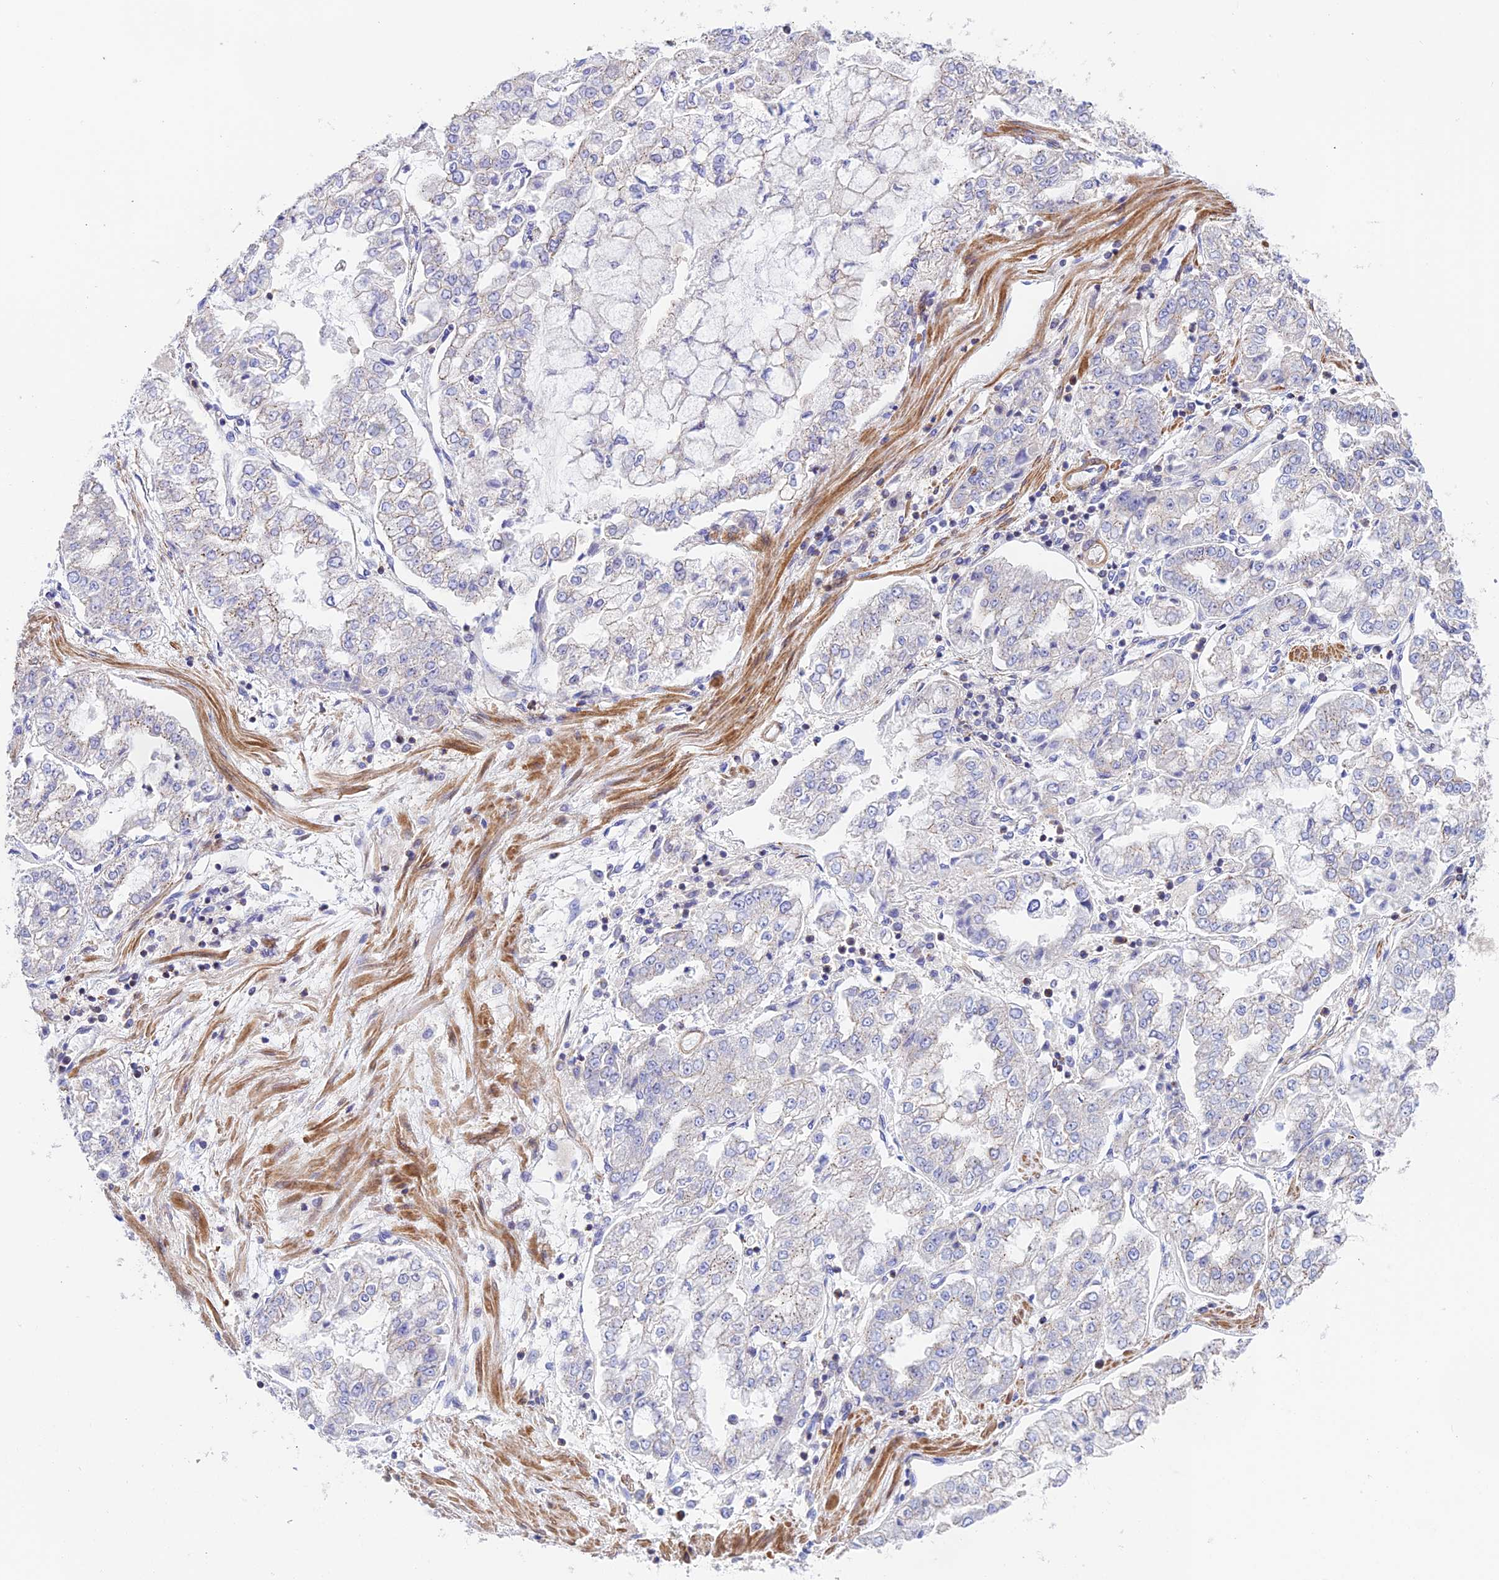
{"staining": {"intensity": "negative", "quantity": "none", "location": "none"}, "tissue": "stomach cancer", "cell_type": "Tumor cells", "image_type": "cancer", "snomed": [{"axis": "morphology", "description": "Adenocarcinoma, NOS"}, {"axis": "topography", "description": "Stomach"}], "caption": "DAB (3,3'-diaminobenzidine) immunohistochemical staining of human stomach cancer reveals no significant staining in tumor cells.", "gene": "PRIM1", "patient": {"sex": "male", "age": 76}}